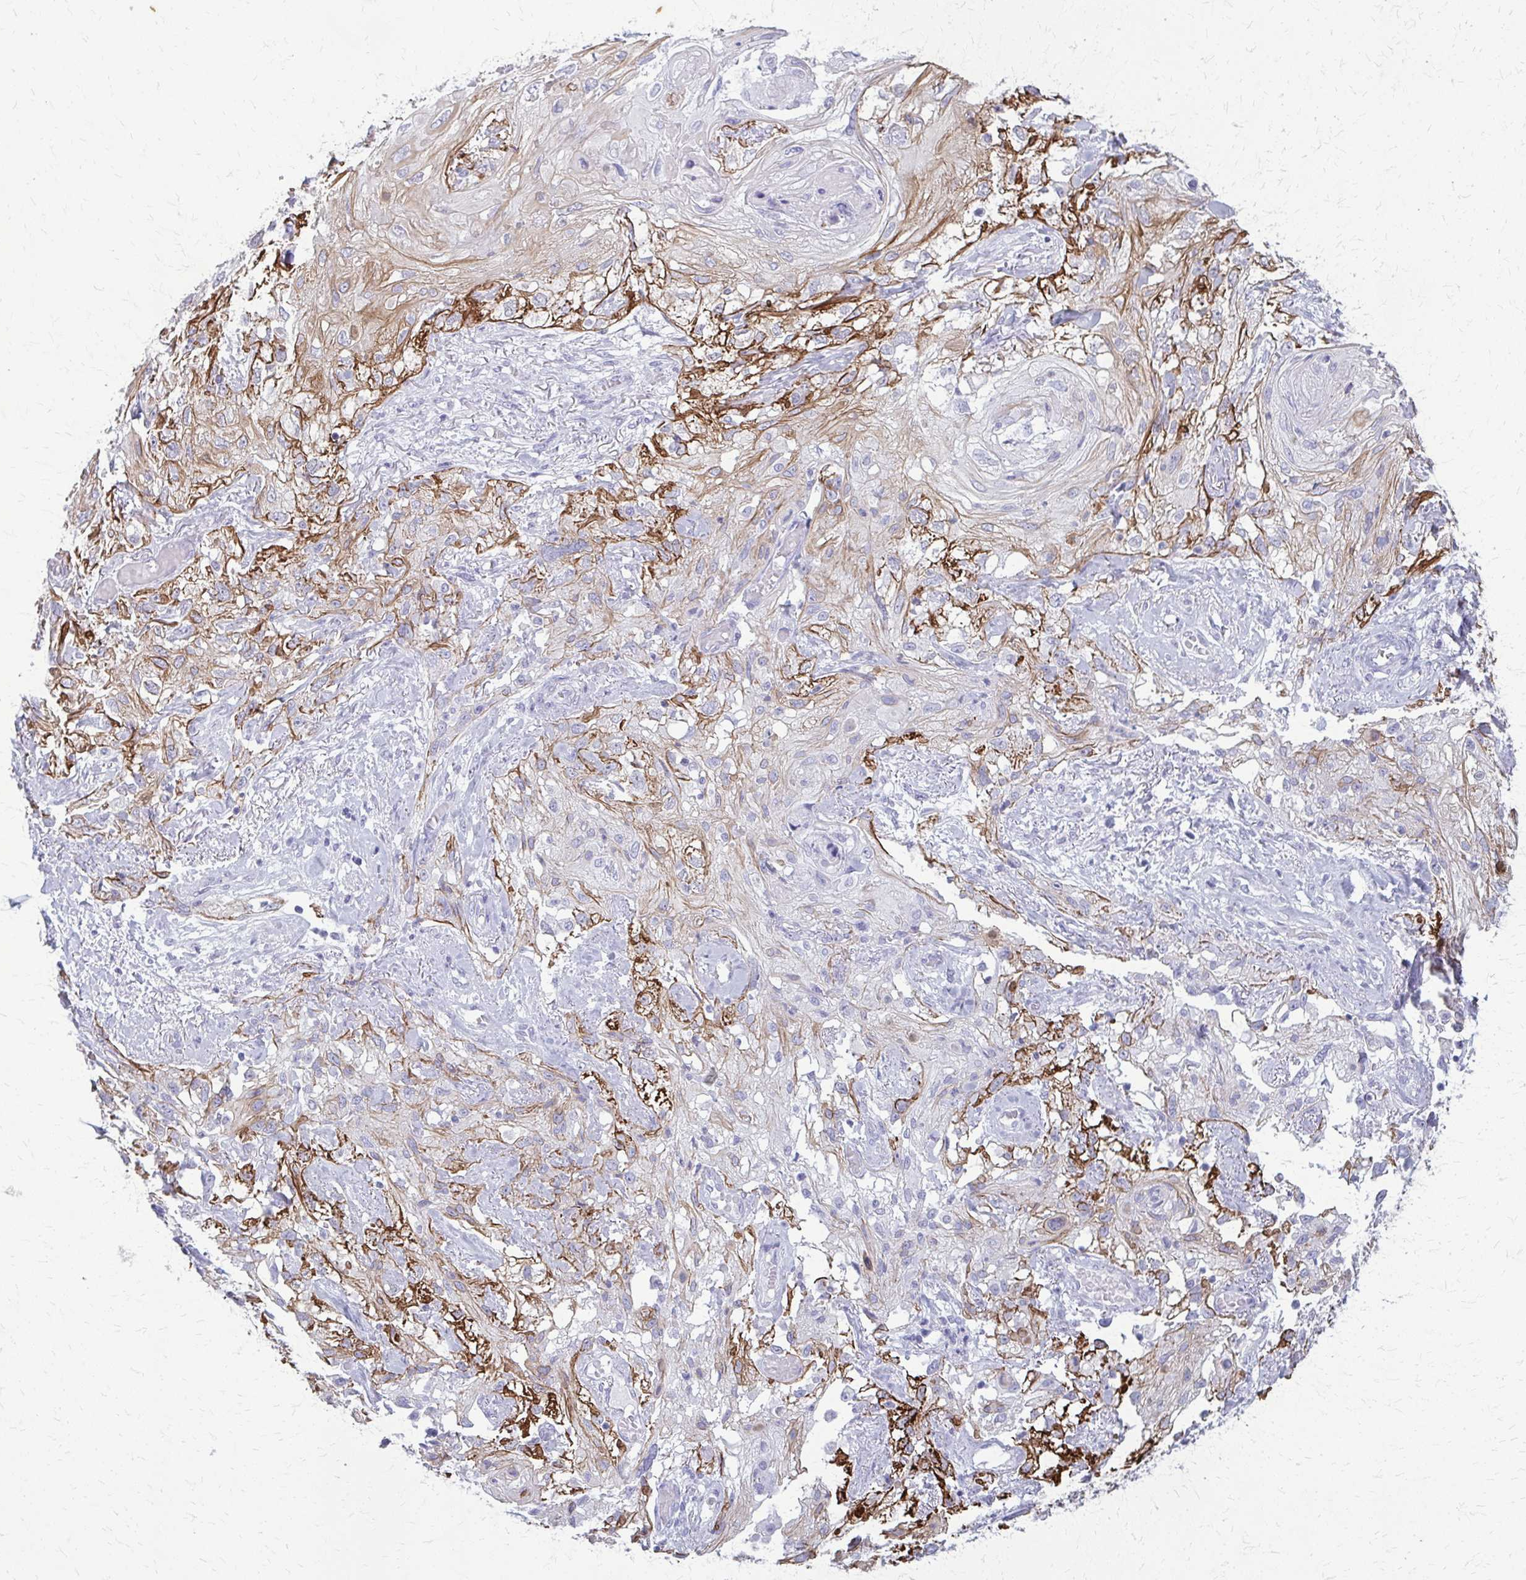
{"staining": {"intensity": "strong", "quantity": "25%-75%", "location": "cytoplasmic/membranous"}, "tissue": "skin cancer", "cell_type": "Tumor cells", "image_type": "cancer", "snomed": [{"axis": "morphology", "description": "Squamous cell carcinoma, NOS"}, {"axis": "topography", "description": "Skin"}, {"axis": "topography", "description": "Vulva"}], "caption": "Skin cancer stained for a protein displays strong cytoplasmic/membranous positivity in tumor cells. The protein of interest is stained brown, and the nuclei are stained in blue (DAB (3,3'-diaminobenzidine) IHC with brightfield microscopy, high magnification).", "gene": "KRT5", "patient": {"sex": "female", "age": 86}}